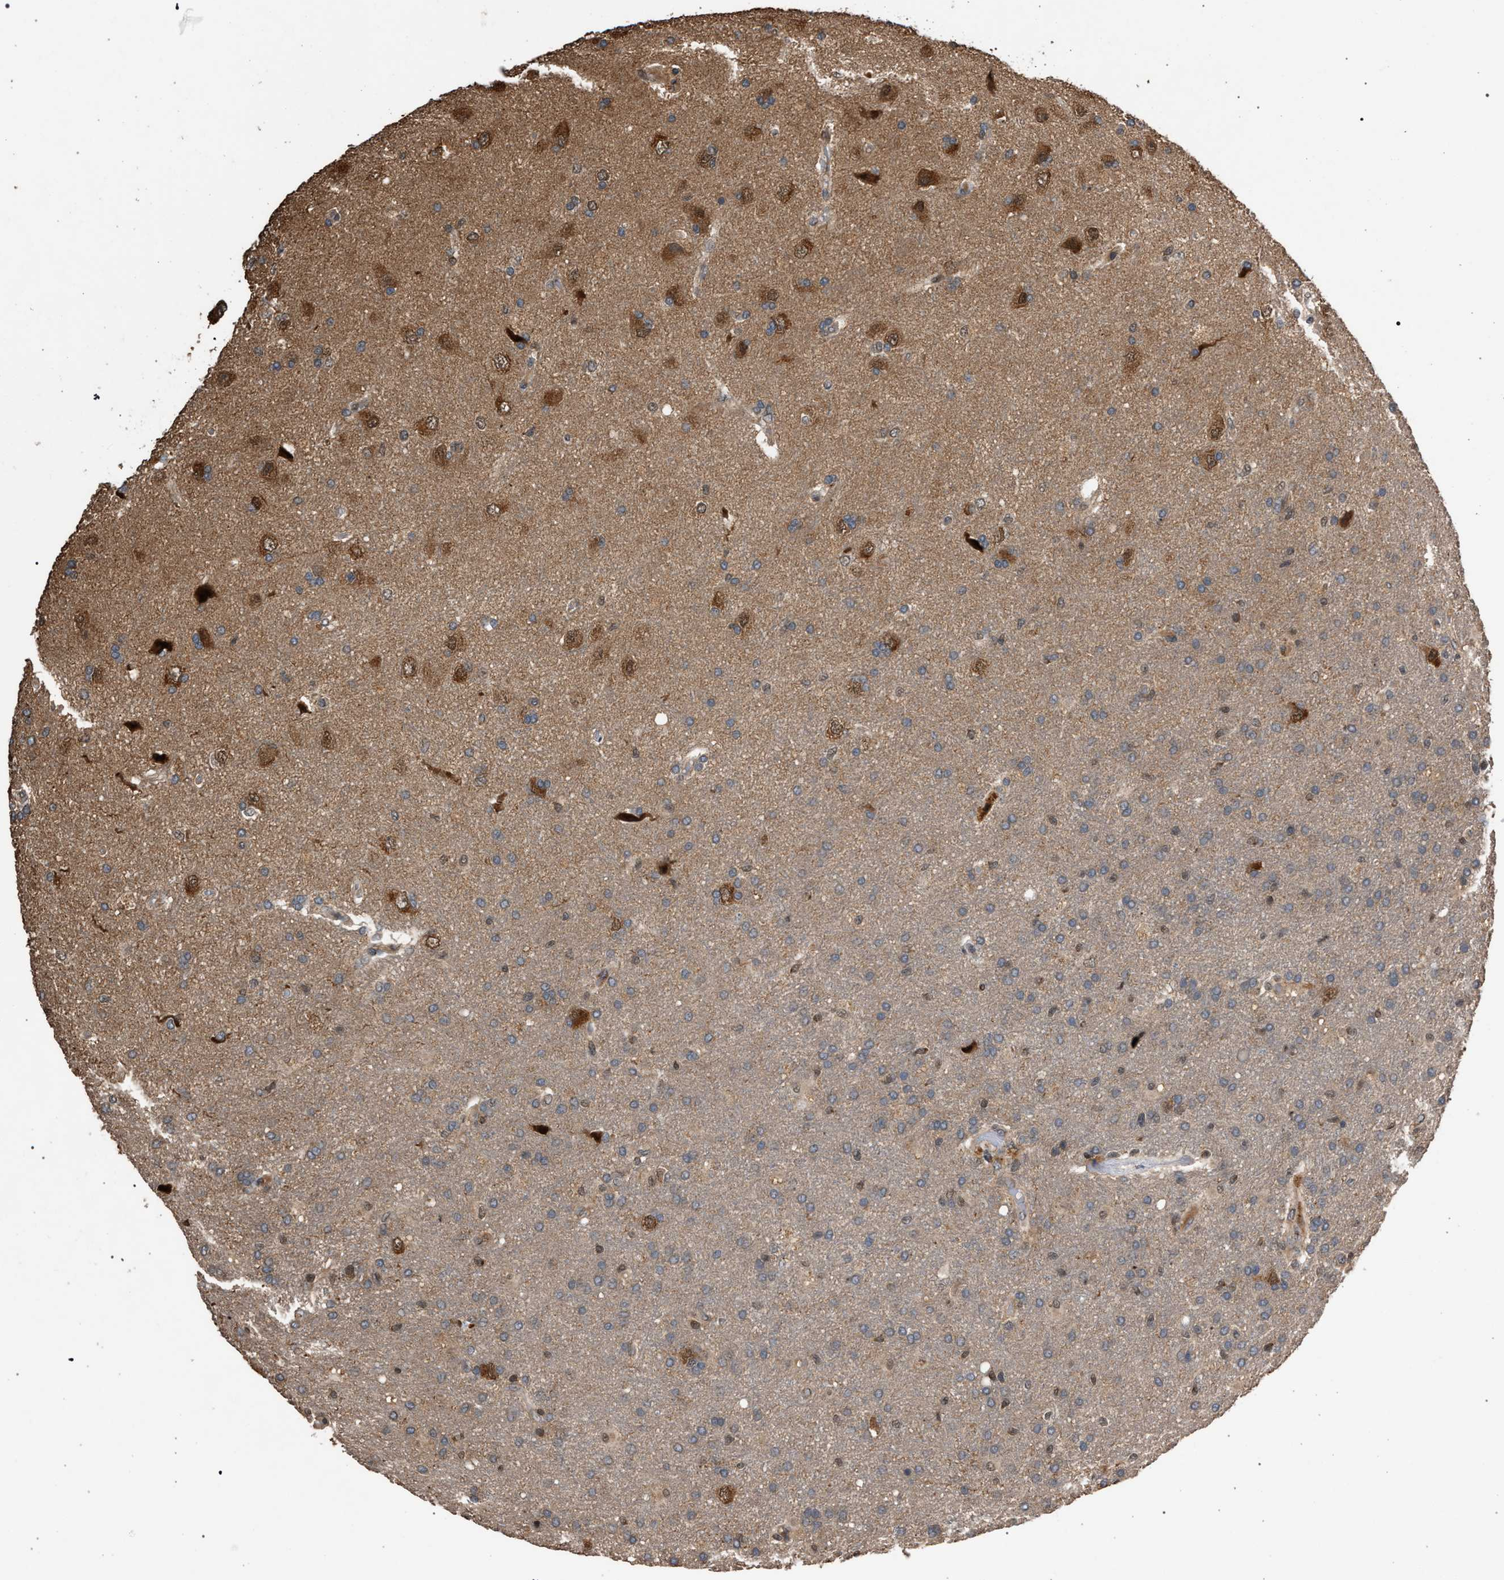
{"staining": {"intensity": "weak", "quantity": "<25%", "location": "cytoplasmic/membranous"}, "tissue": "glioma", "cell_type": "Tumor cells", "image_type": "cancer", "snomed": [{"axis": "morphology", "description": "Glioma, malignant, High grade"}, {"axis": "topography", "description": "Brain"}], "caption": "Immunohistochemical staining of glioma displays no significant expression in tumor cells.", "gene": "NAA35", "patient": {"sex": "male", "age": 72}}